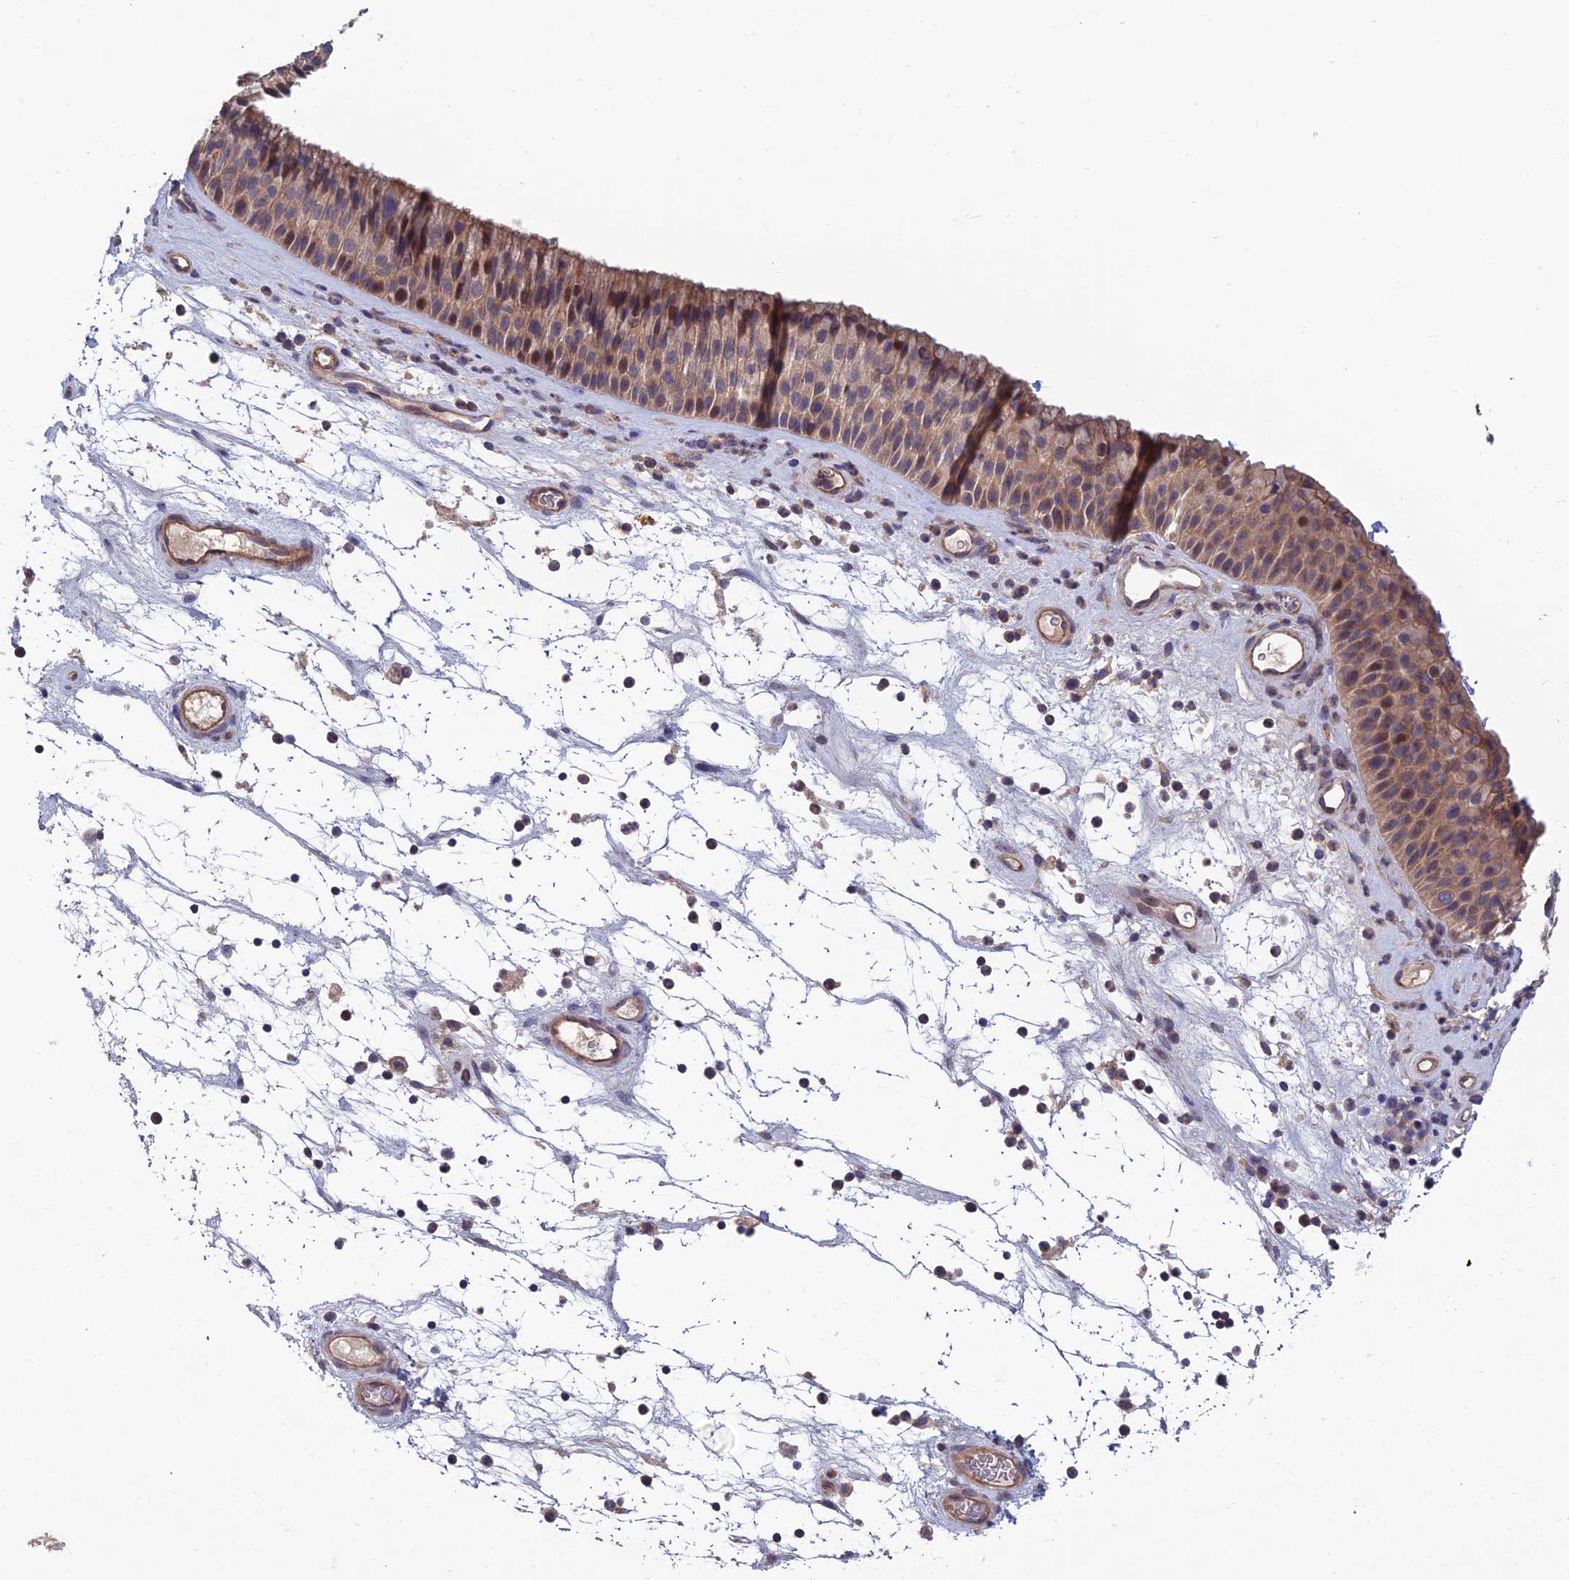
{"staining": {"intensity": "moderate", "quantity": ">75%", "location": "cytoplasmic/membranous"}, "tissue": "nasopharynx", "cell_type": "Respiratory epithelial cells", "image_type": "normal", "snomed": [{"axis": "morphology", "description": "Normal tissue, NOS"}, {"axis": "topography", "description": "Nasopharynx"}], "caption": "Respiratory epithelial cells demonstrate medium levels of moderate cytoplasmic/membranous staining in approximately >75% of cells in benign human nasopharynx.", "gene": "USP37", "patient": {"sex": "male", "age": 64}}